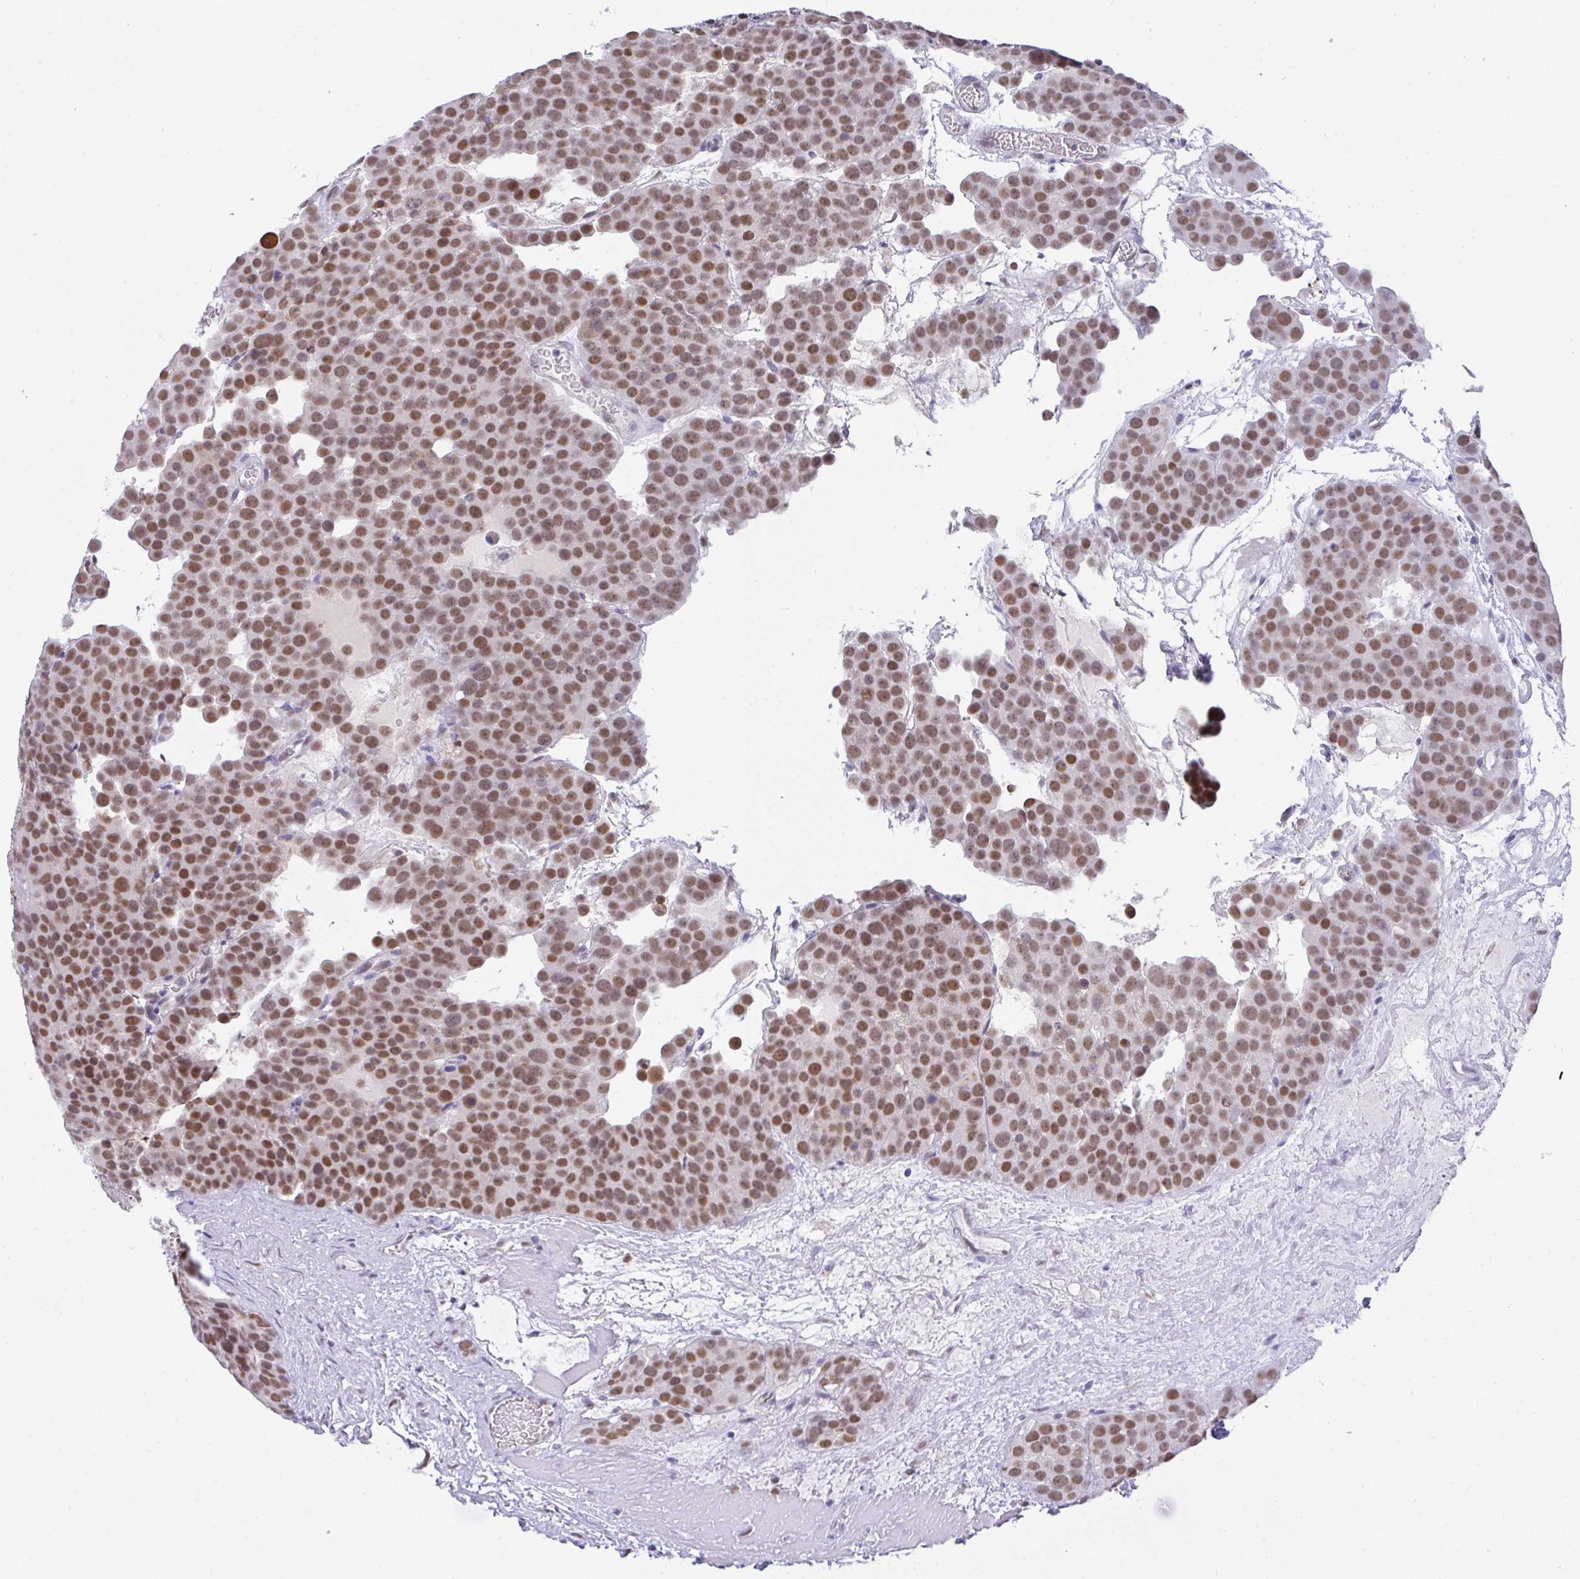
{"staining": {"intensity": "moderate", "quantity": ">75%", "location": "nuclear"}, "tissue": "testis cancer", "cell_type": "Tumor cells", "image_type": "cancer", "snomed": [{"axis": "morphology", "description": "Seminoma, NOS"}, {"axis": "topography", "description": "Testis"}], "caption": "Moderate nuclear positivity for a protein is present in approximately >75% of tumor cells of seminoma (testis) using immunohistochemistry.", "gene": "BBX", "patient": {"sex": "male", "age": 71}}